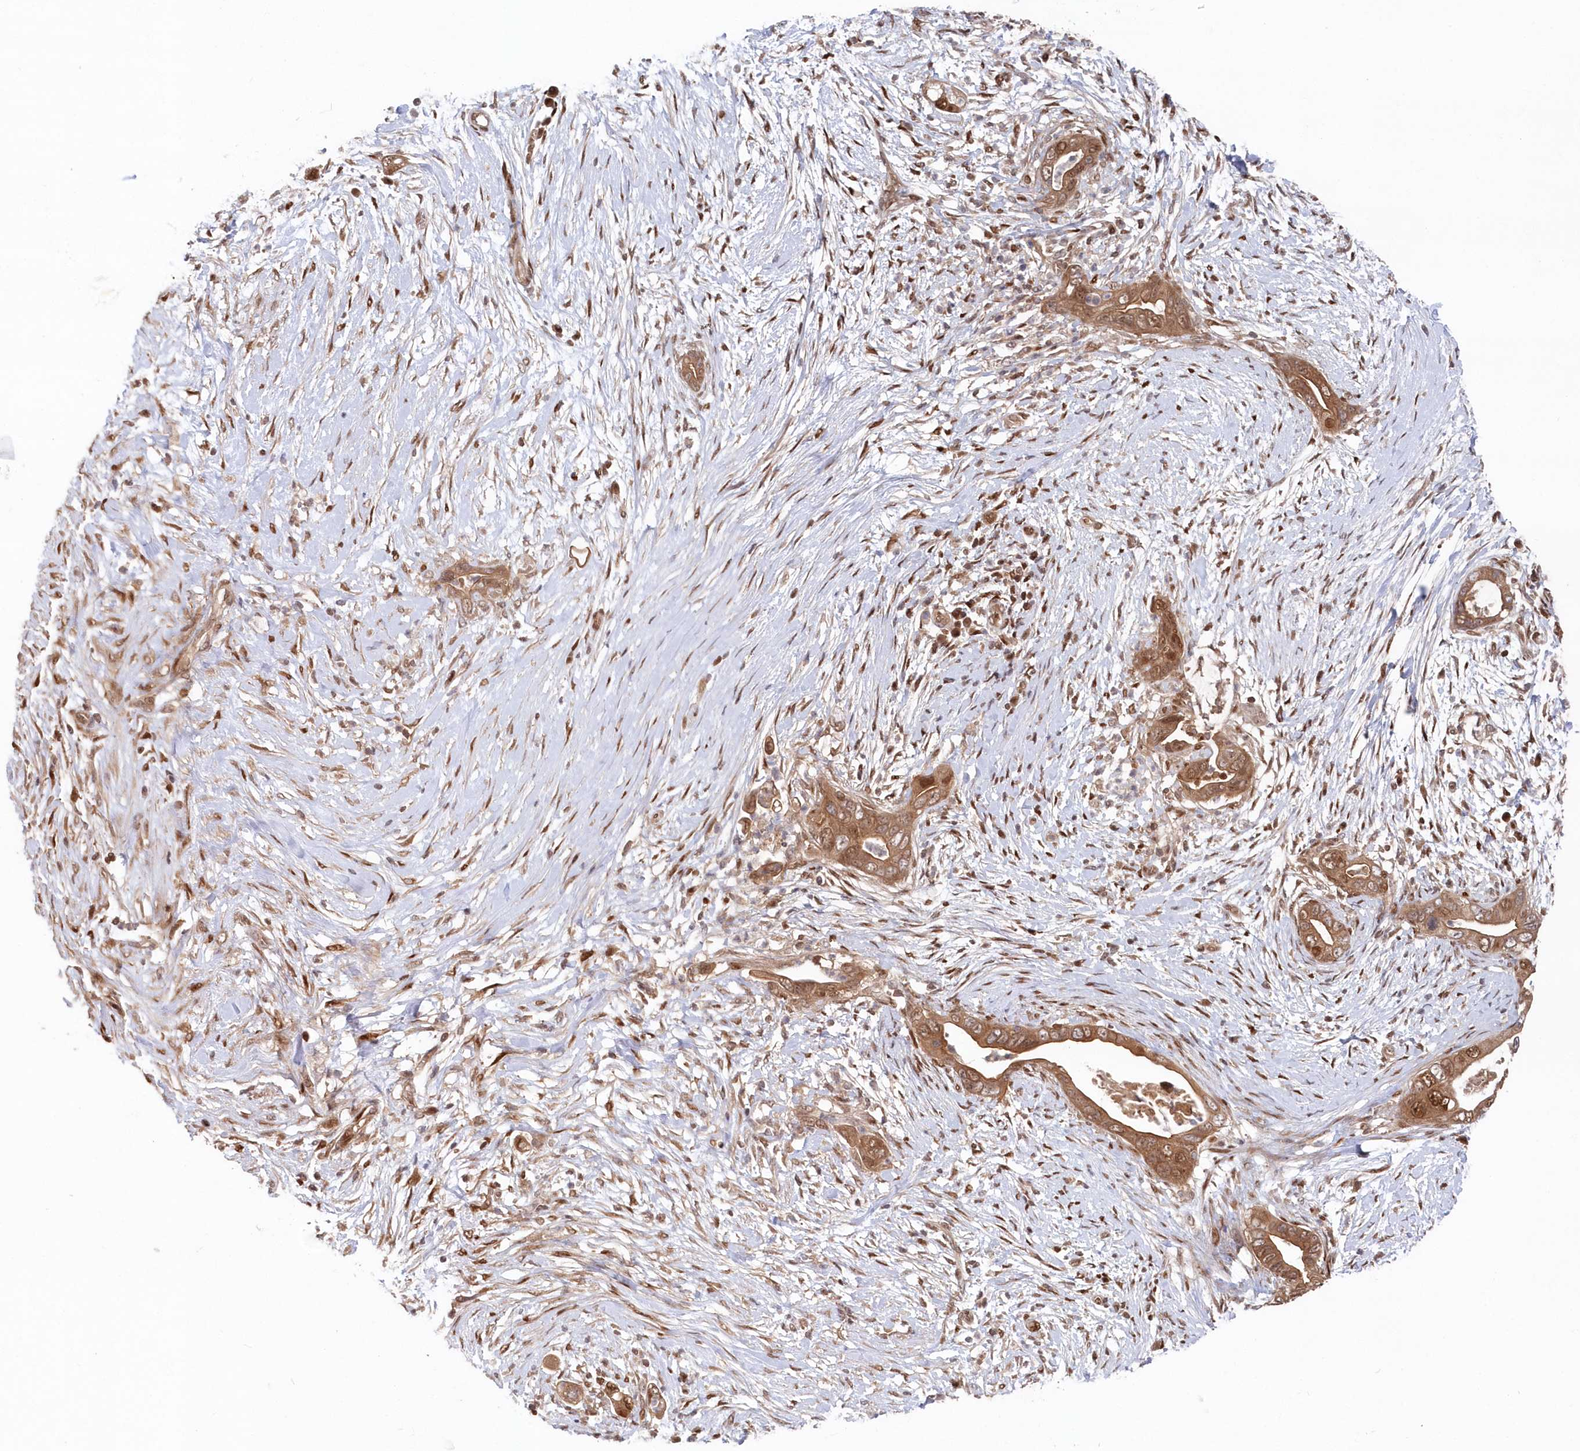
{"staining": {"intensity": "moderate", "quantity": ">75%", "location": "cytoplasmic/membranous,nuclear"}, "tissue": "pancreatic cancer", "cell_type": "Tumor cells", "image_type": "cancer", "snomed": [{"axis": "morphology", "description": "Adenocarcinoma, NOS"}, {"axis": "topography", "description": "Pancreas"}], "caption": "Adenocarcinoma (pancreatic) tissue reveals moderate cytoplasmic/membranous and nuclear staining in approximately >75% of tumor cells", "gene": "ABHD14B", "patient": {"sex": "male", "age": 75}}